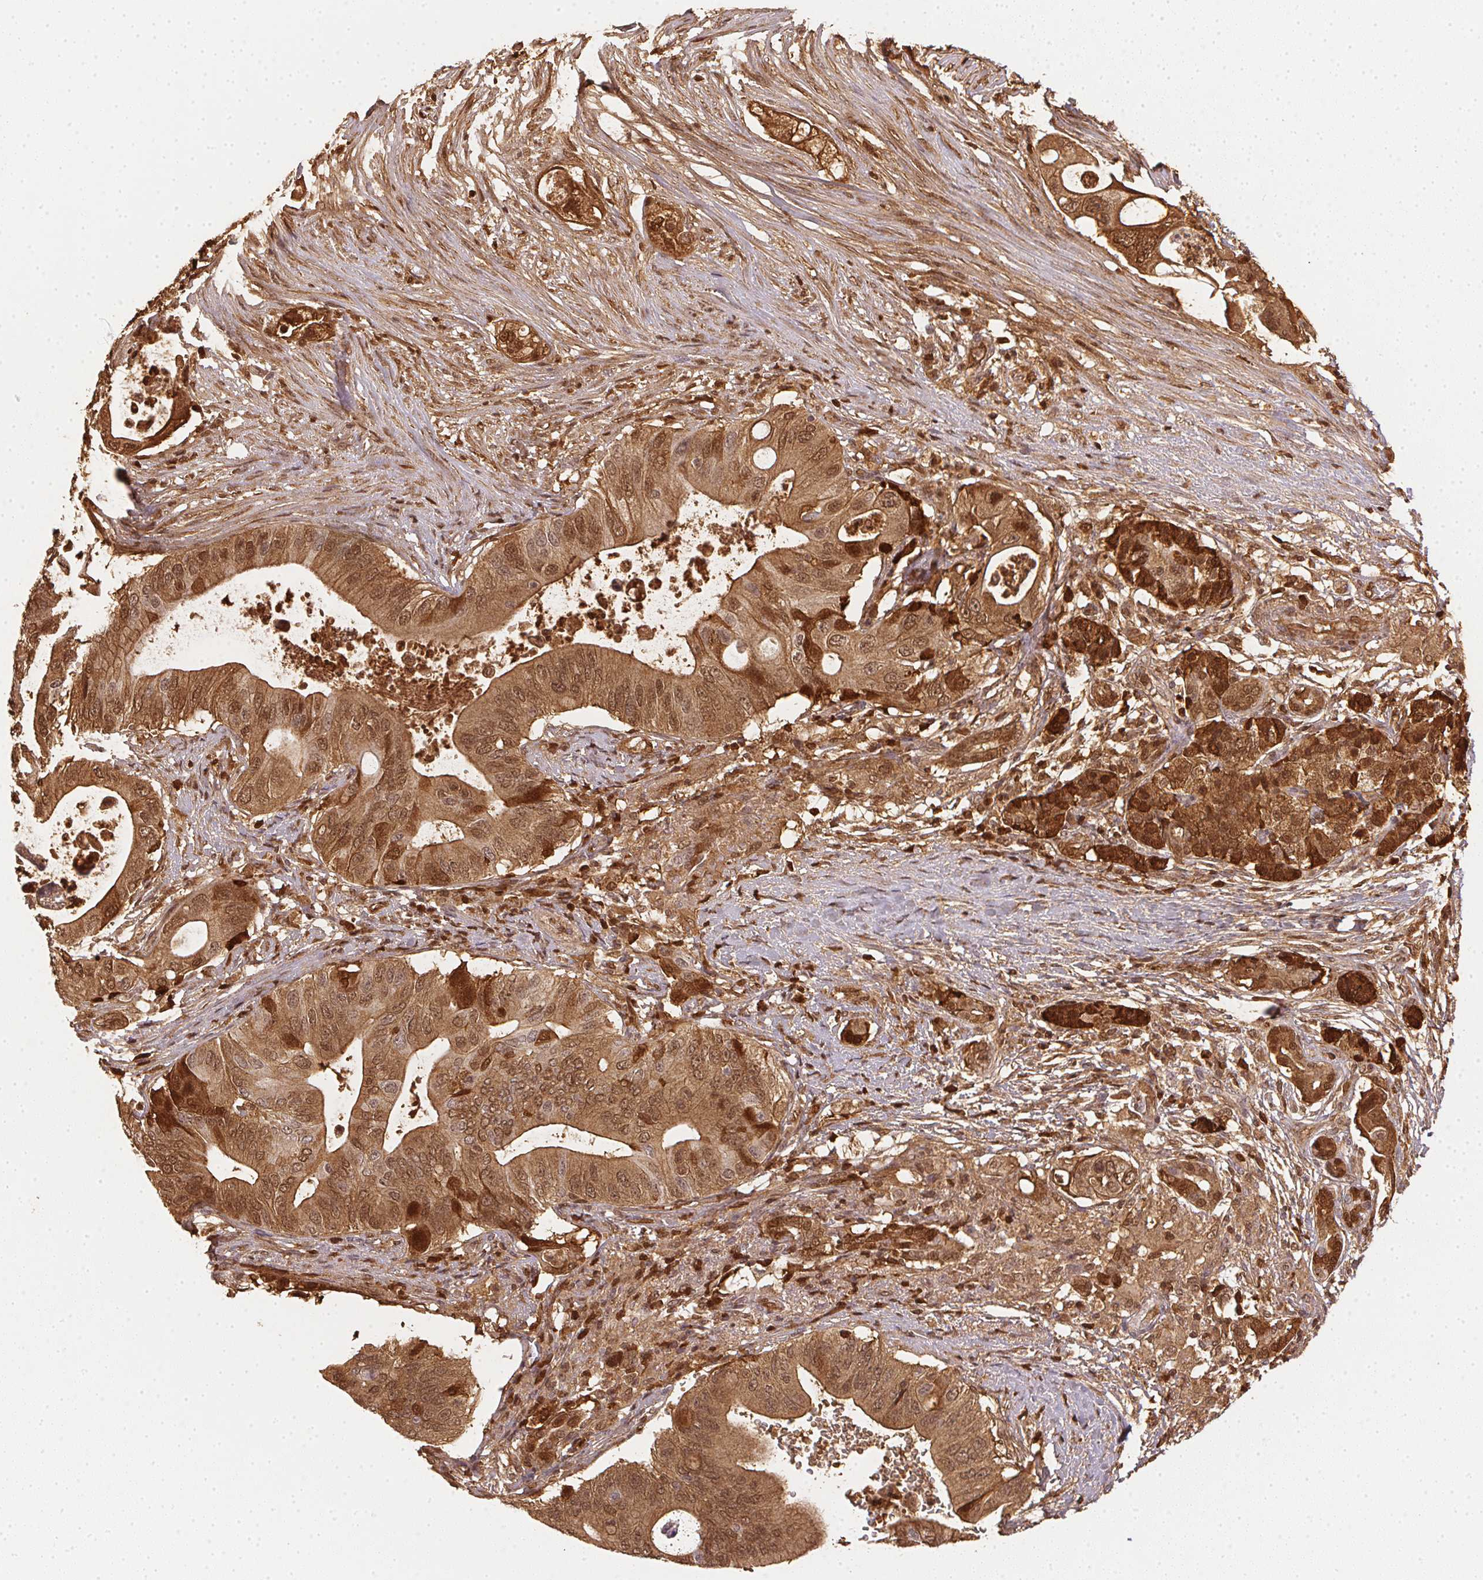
{"staining": {"intensity": "moderate", "quantity": ">75%", "location": "cytoplasmic/membranous,nuclear"}, "tissue": "pancreatic cancer", "cell_type": "Tumor cells", "image_type": "cancer", "snomed": [{"axis": "morphology", "description": "Adenocarcinoma, NOS"}, {"axis": "topography", "description": "Pancreas"}], "caption": "The micrograph demonstrates staining of pancreatic cancer, revealing moderate cytoplasmic/membranous and nuclear protein expression (brown color) within tumor cells. (IHC, brightfield microscopy, high magnification).", "gene": "PPY", "patient": {"sex": "female", "age": 72}}